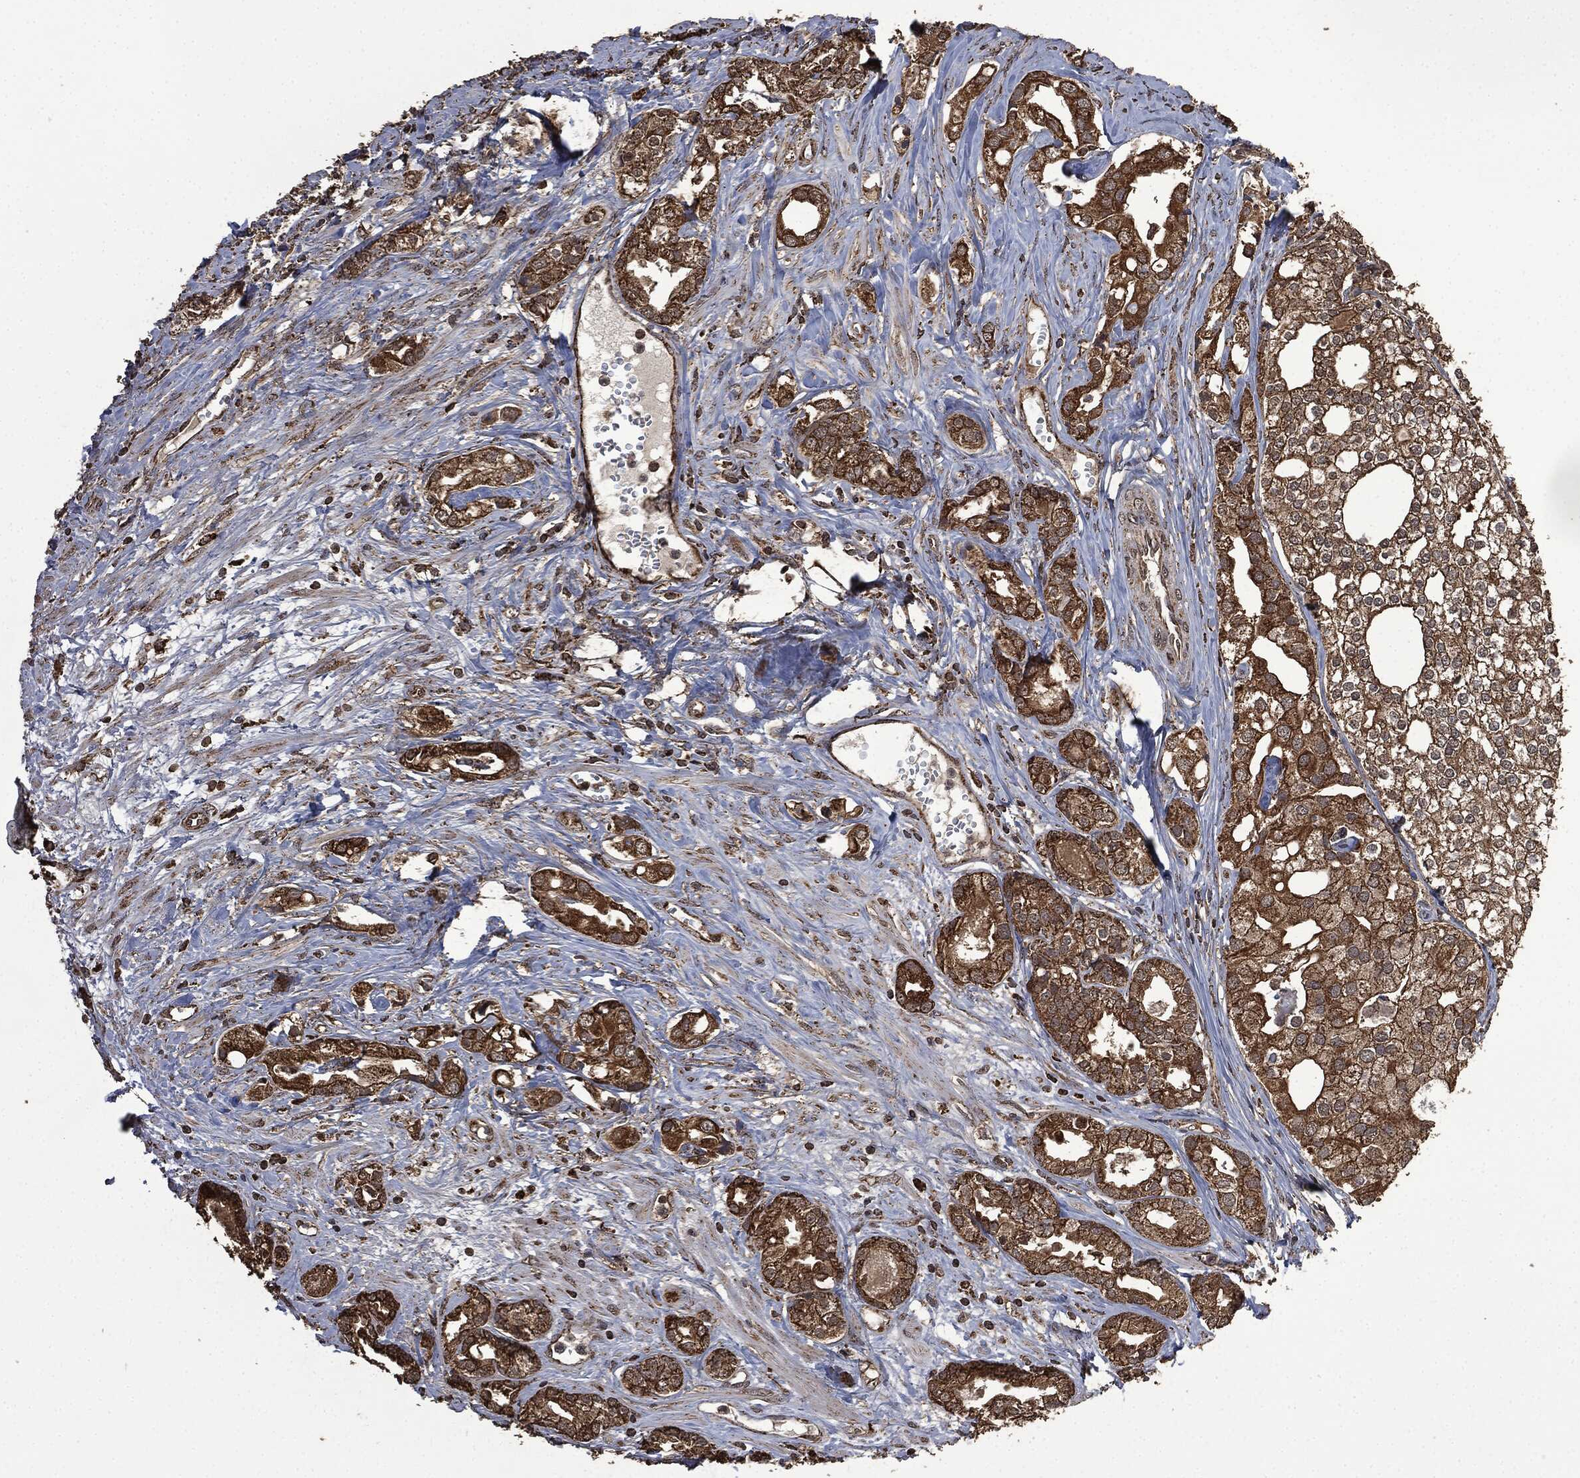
{"staining": {"intensity": "strong", "quantity": ">75%", "location": "cytoplasmic/membranous"}, "tissue": "prostate cancer", "cell_type": "Tumor cells", "image_type": "cancer", "snomed": [{"axis": "morphology", "description": "Adenocarcinoma, NOS"}, {"axis": "topography", "description": "Prostate and seminal vesicle, NOS"}, {"axis": "topography", "description": "Prostate"}], "caption": "Brown immunohistochemical staining in adenocarcinoma (prostate) demonstrates strong cytoplasmic/membranous expression in about >75% of tumor cells.", "gene": "LIG3", "patient": {"sex": "male", "age": 62}}